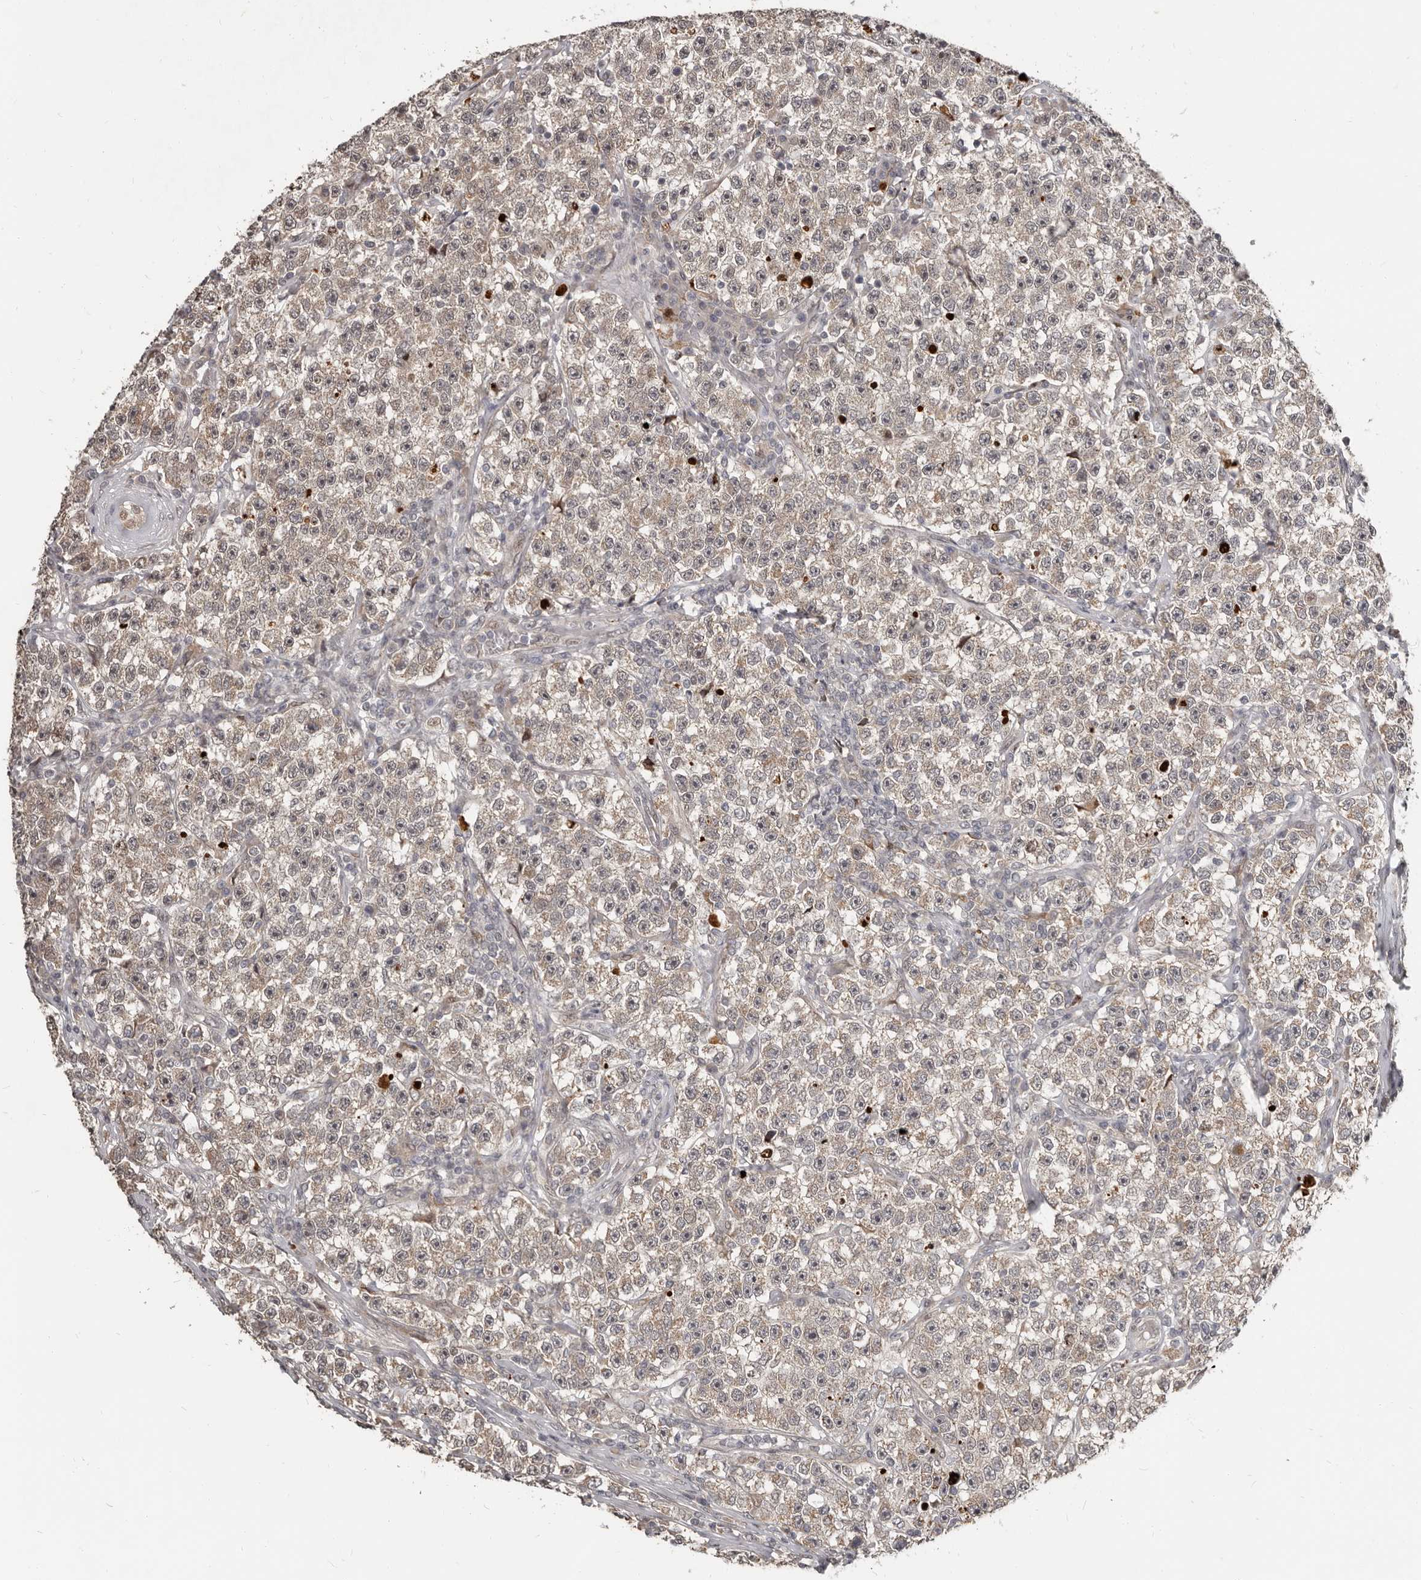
{"staining": {"intensity": "weak", "quantity": "25%-75%", "location": "cytoplasmic/membranous"}, "tissue": "testis cancer", "cell_type": "Tumor cells", "image_type": "cancer", "snomed": [{"axis": "morphology", "description": "Seminoma, NOS"}, {"axis": "topography", "description": "Testis"}], "caption": "About 25%-75% of tumor cells in testis seminoma reveal weak cytoplasmic/membranous protein positivity as visualized by brown immunohistochemical staining.", "gene": "APOL6", "patient": {"sex": "male", "age": 22}}